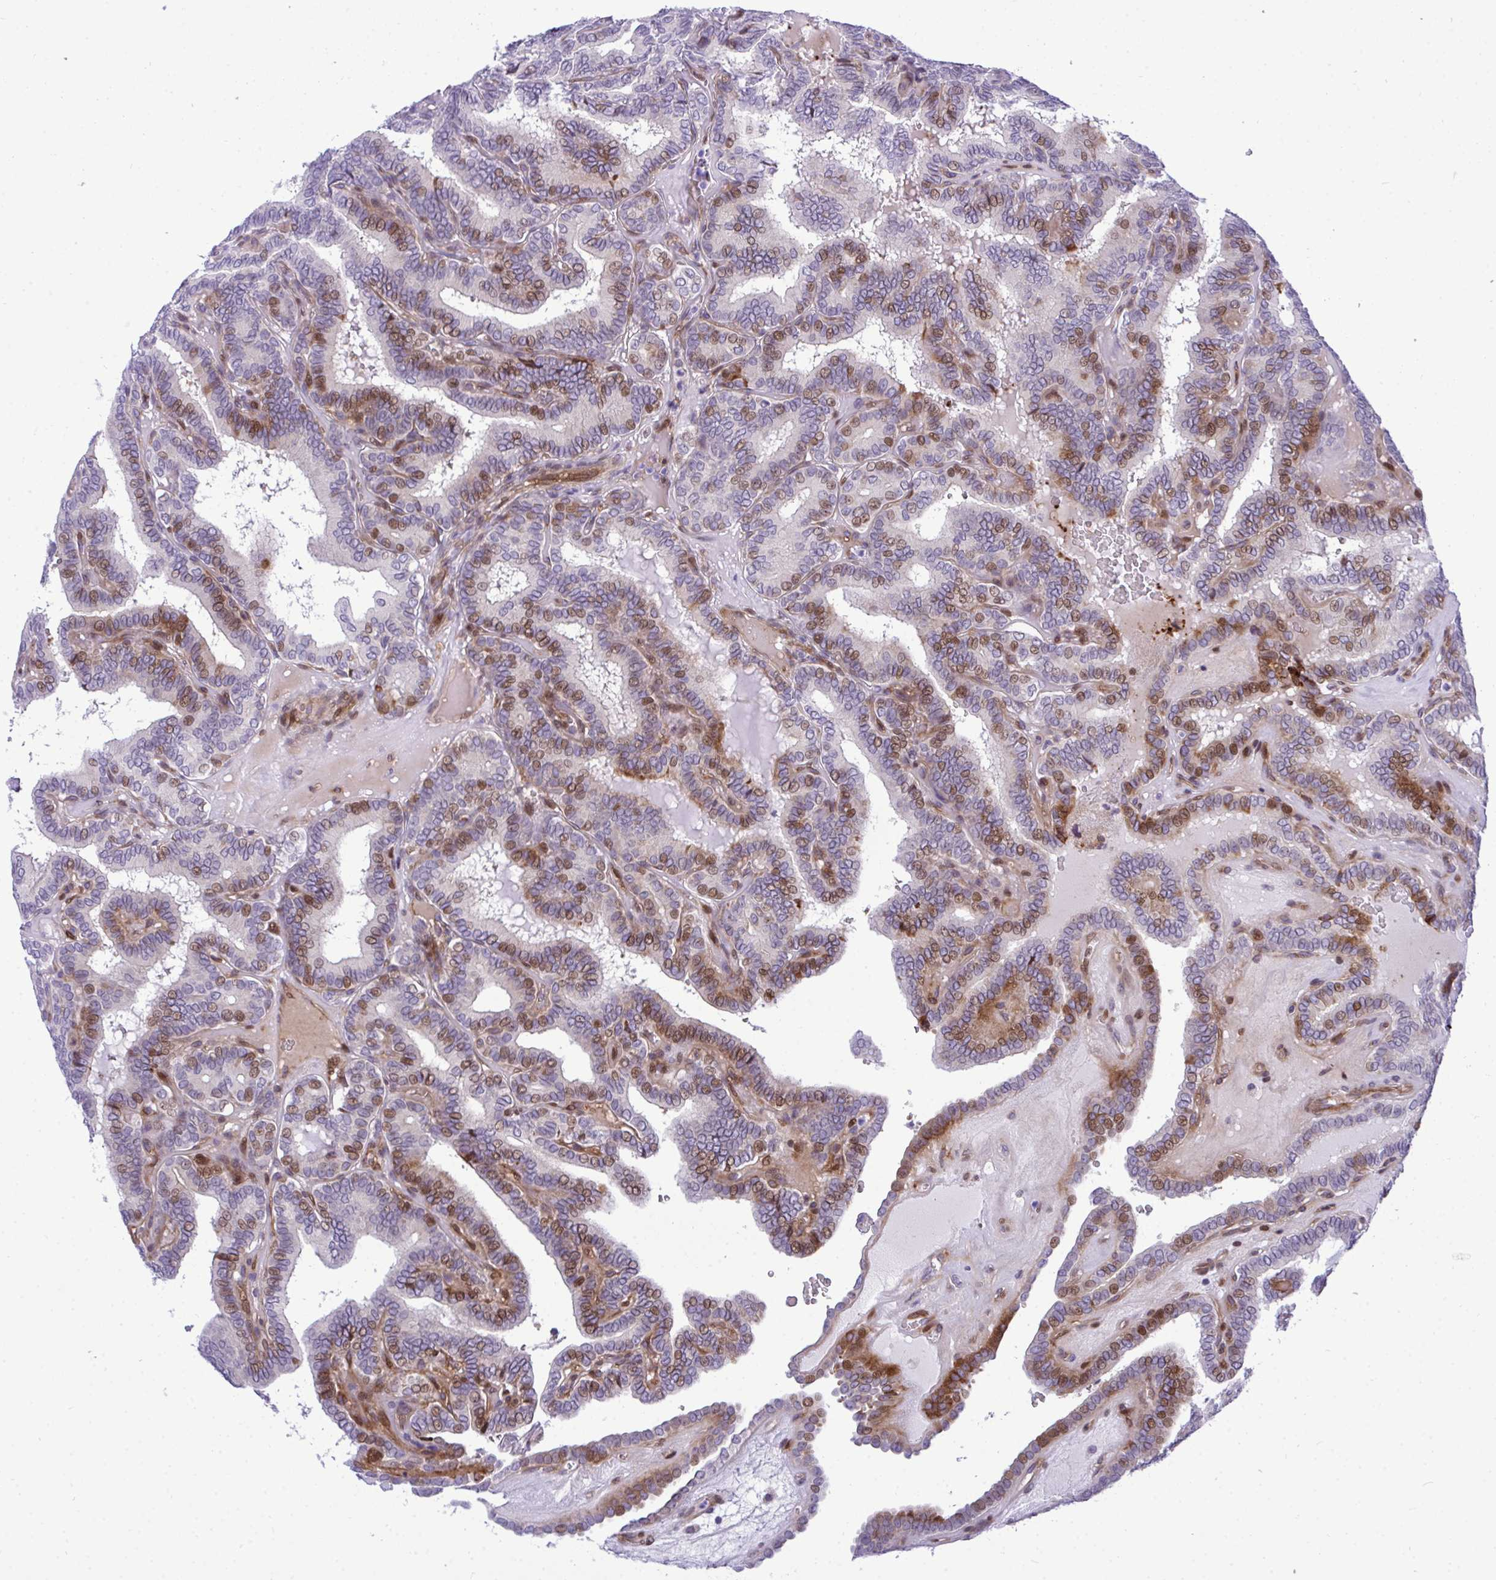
{"staining": {"intensity": "moderate", "quantity": "25%-75%", "location": "nuclear"}, "tissue": "thyroid cancer", "cell_type": "Tumor cells", "image_type": "cancer", "snomed": [{"axis": "morphology", "description": "Papillary adenocarcinoma, NOS"}, {"axis": "topography", "description": "Thyroid gland"}], "caption": "A medium amount of moderate nuclear expression is present in about 25%-75% of tumor cells in thyroid cancer tissue.", "gene": "CASTOR2", "patient": {"sex": "female", "age": 21}}